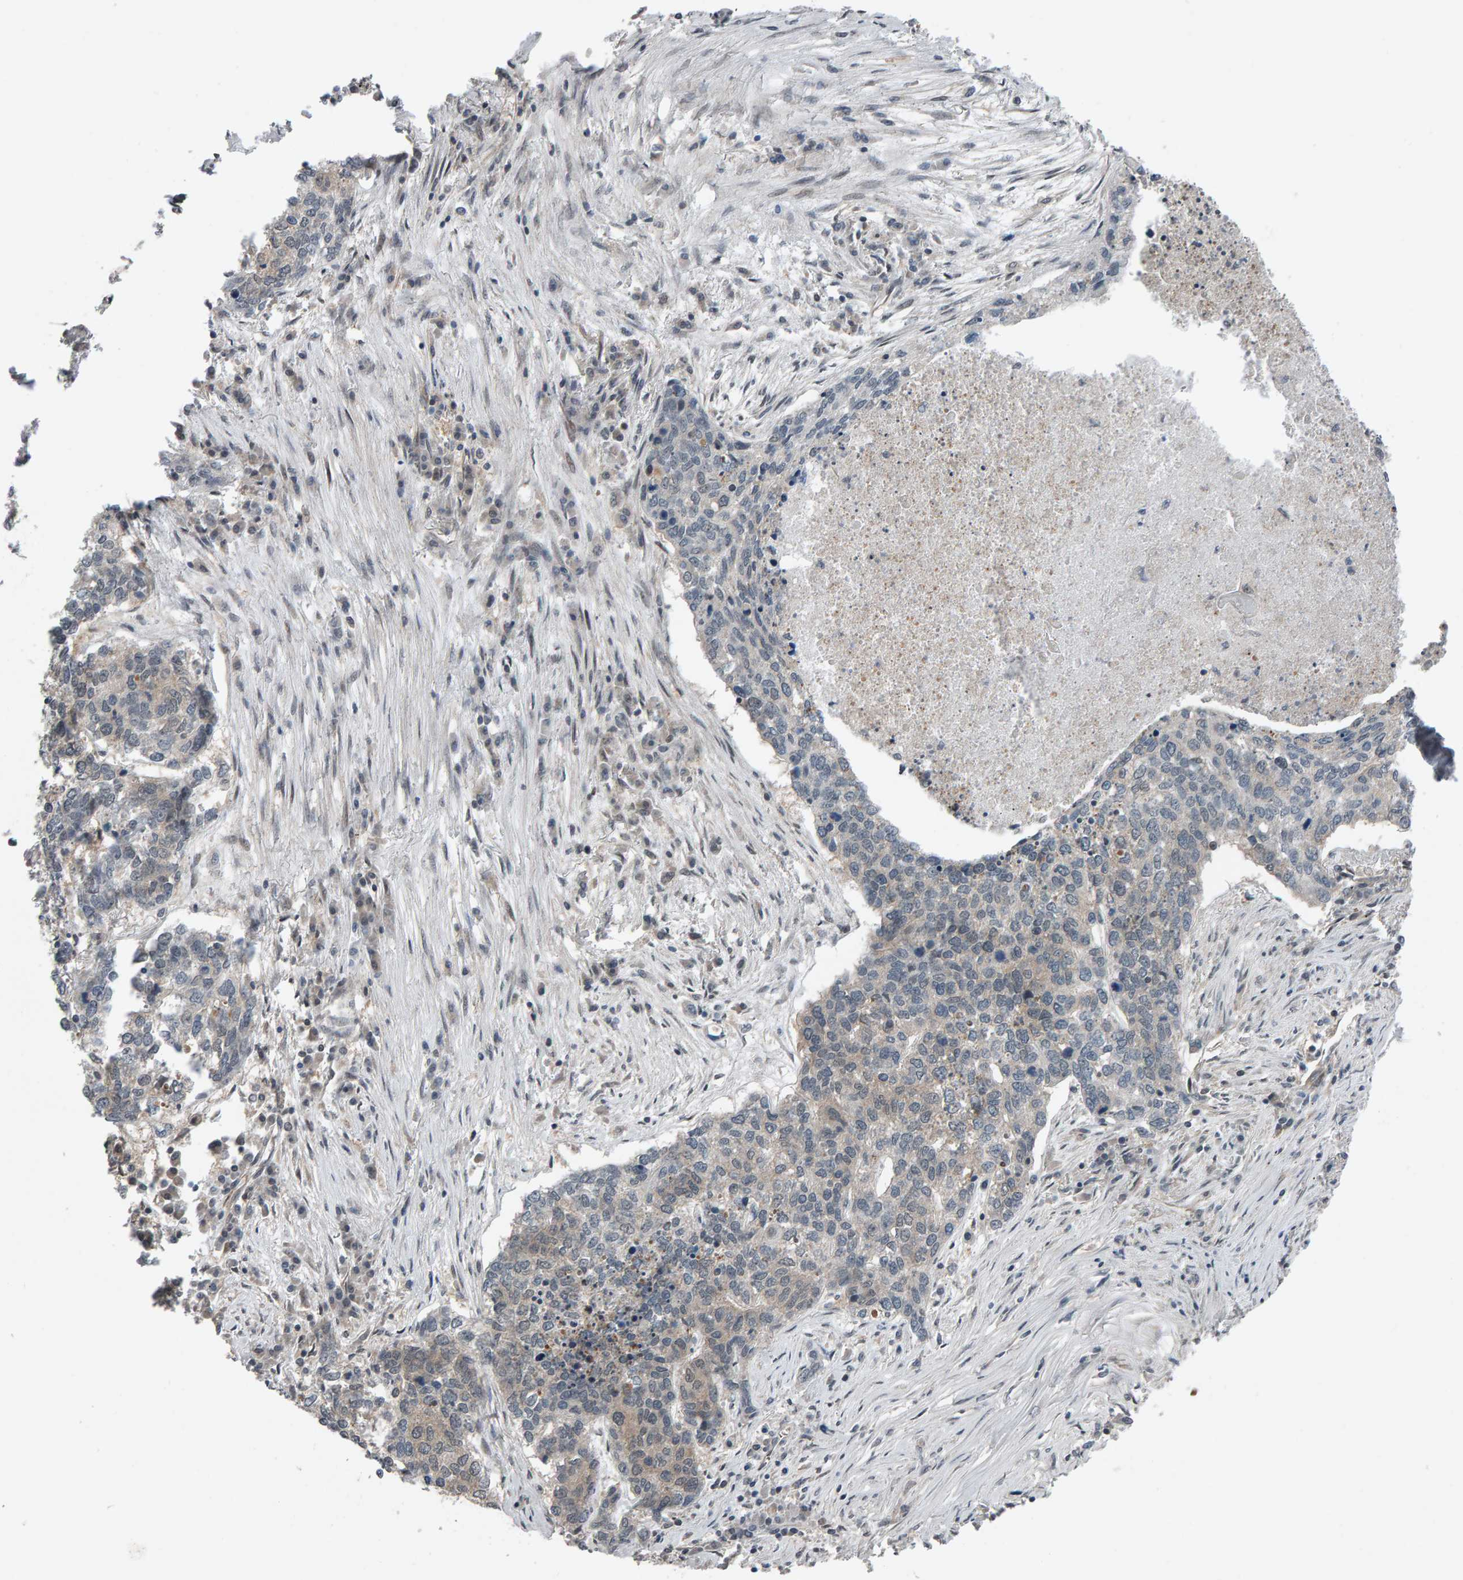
{"staining": {"intensity": "negative", "quantity": "none", "location": "none"}, "tissue": "lung cancer", "cell_type": "Tumor cells", "image_type": "cancer", "snomed": [{"axis": "morphology", "description": "Squamous cell carcinoma, NOS"}, {"axis": "topography", "description": "Lung"}], "caption": "High power microscopy photomicrograph of an IHC image of lung cancer (squamous cell carcinoma), revealing no significant expression in tumor cells. Nuclei are stained in blue.", "gene": "COASY", "patient": {"sex": "female", "age": 63}}